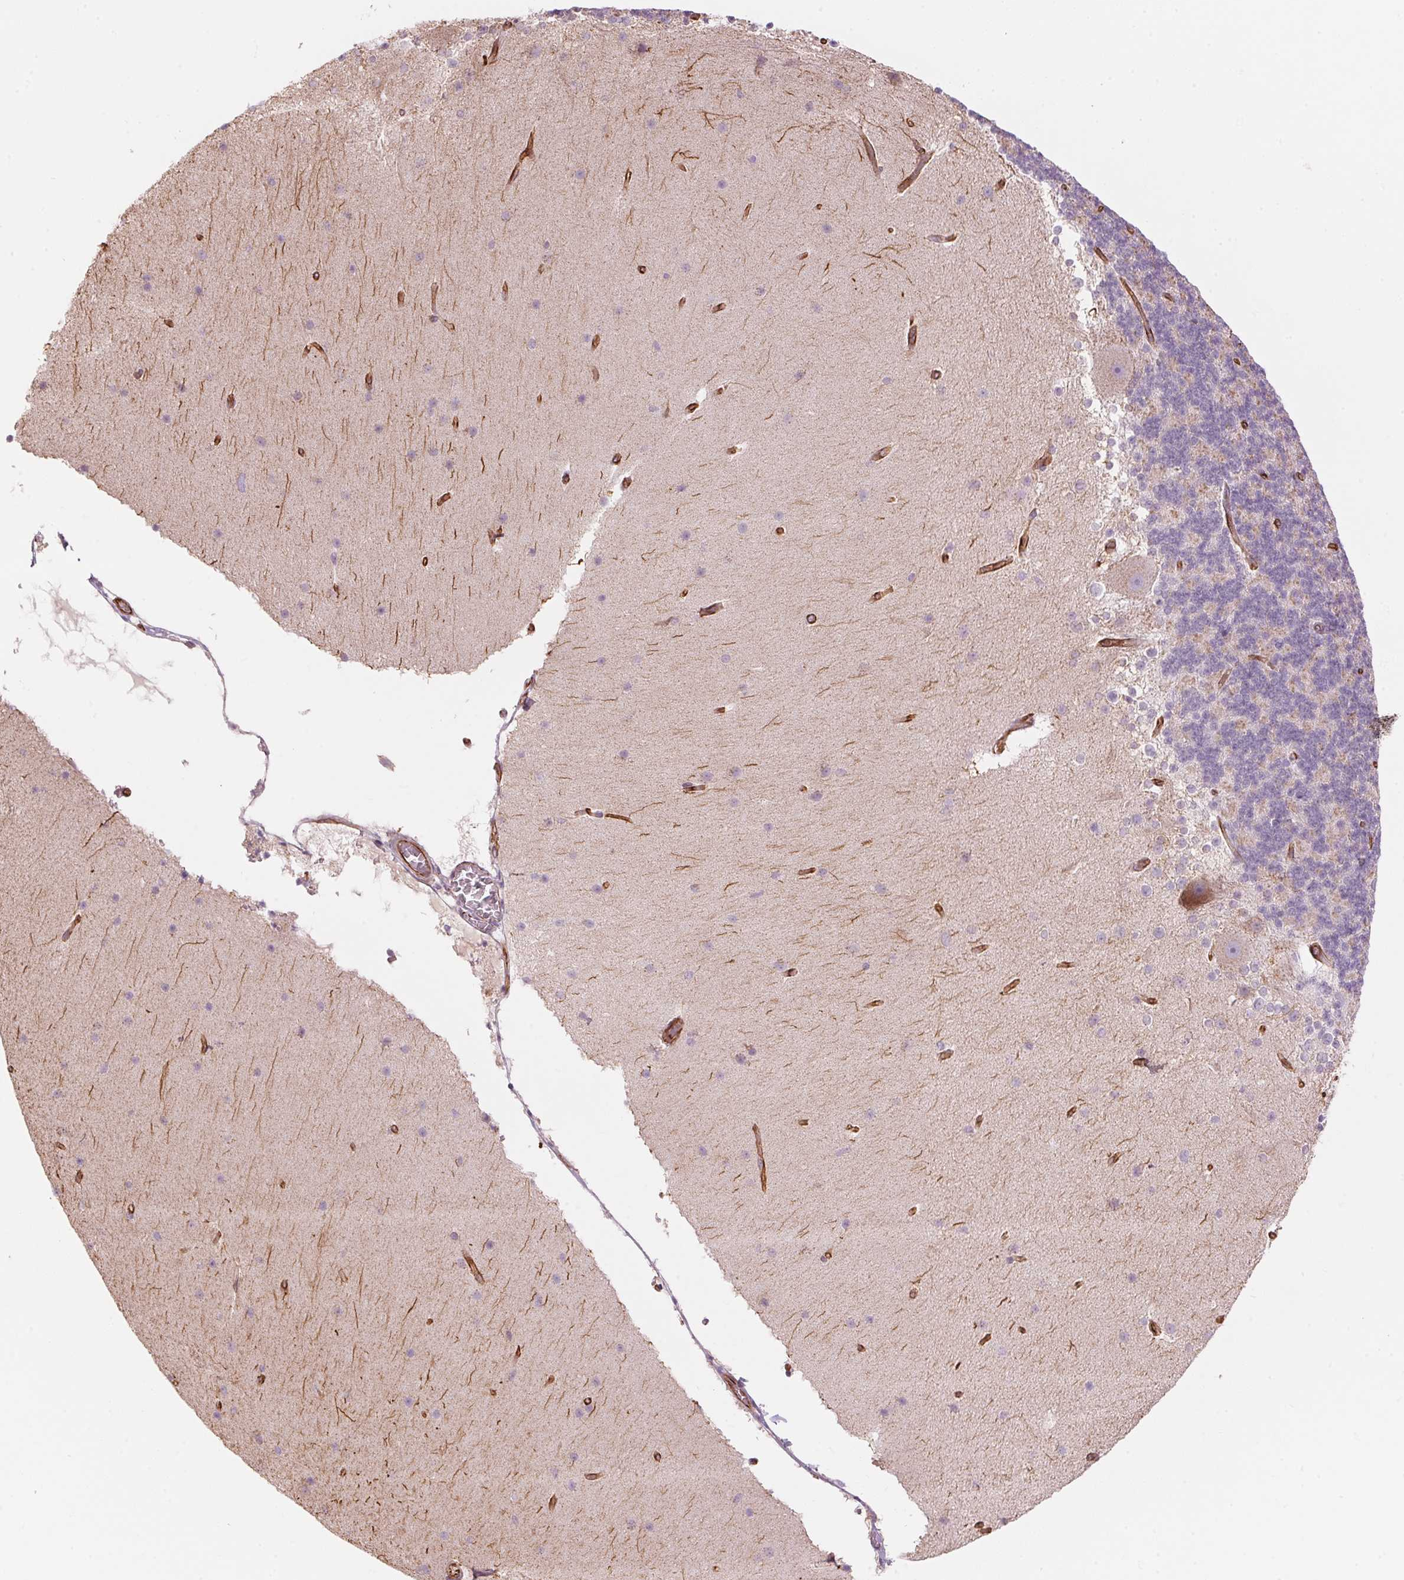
{"staining": {"intensity": "negative", "quantity": "none", "location": "none"}, "tissue": "cerebellum", "cell_type": "Cells in granular layer", "image_type": "normal", "snomed": [{"axis": "morphology", "description": "Normal tissue, NOS"}, {"axis": "topography", "description": "Cerebellum"}], "caption": "Immunohistochemistry (IHC) photomicrograph of unremarkable cerebellum: cerebellum stained with DAB (3,3'-diaminobenzidine) shows no significant protein expression in cells in granular layer.", "gene": "CLPS", "patient": {"sex": "female", "age": 19}}